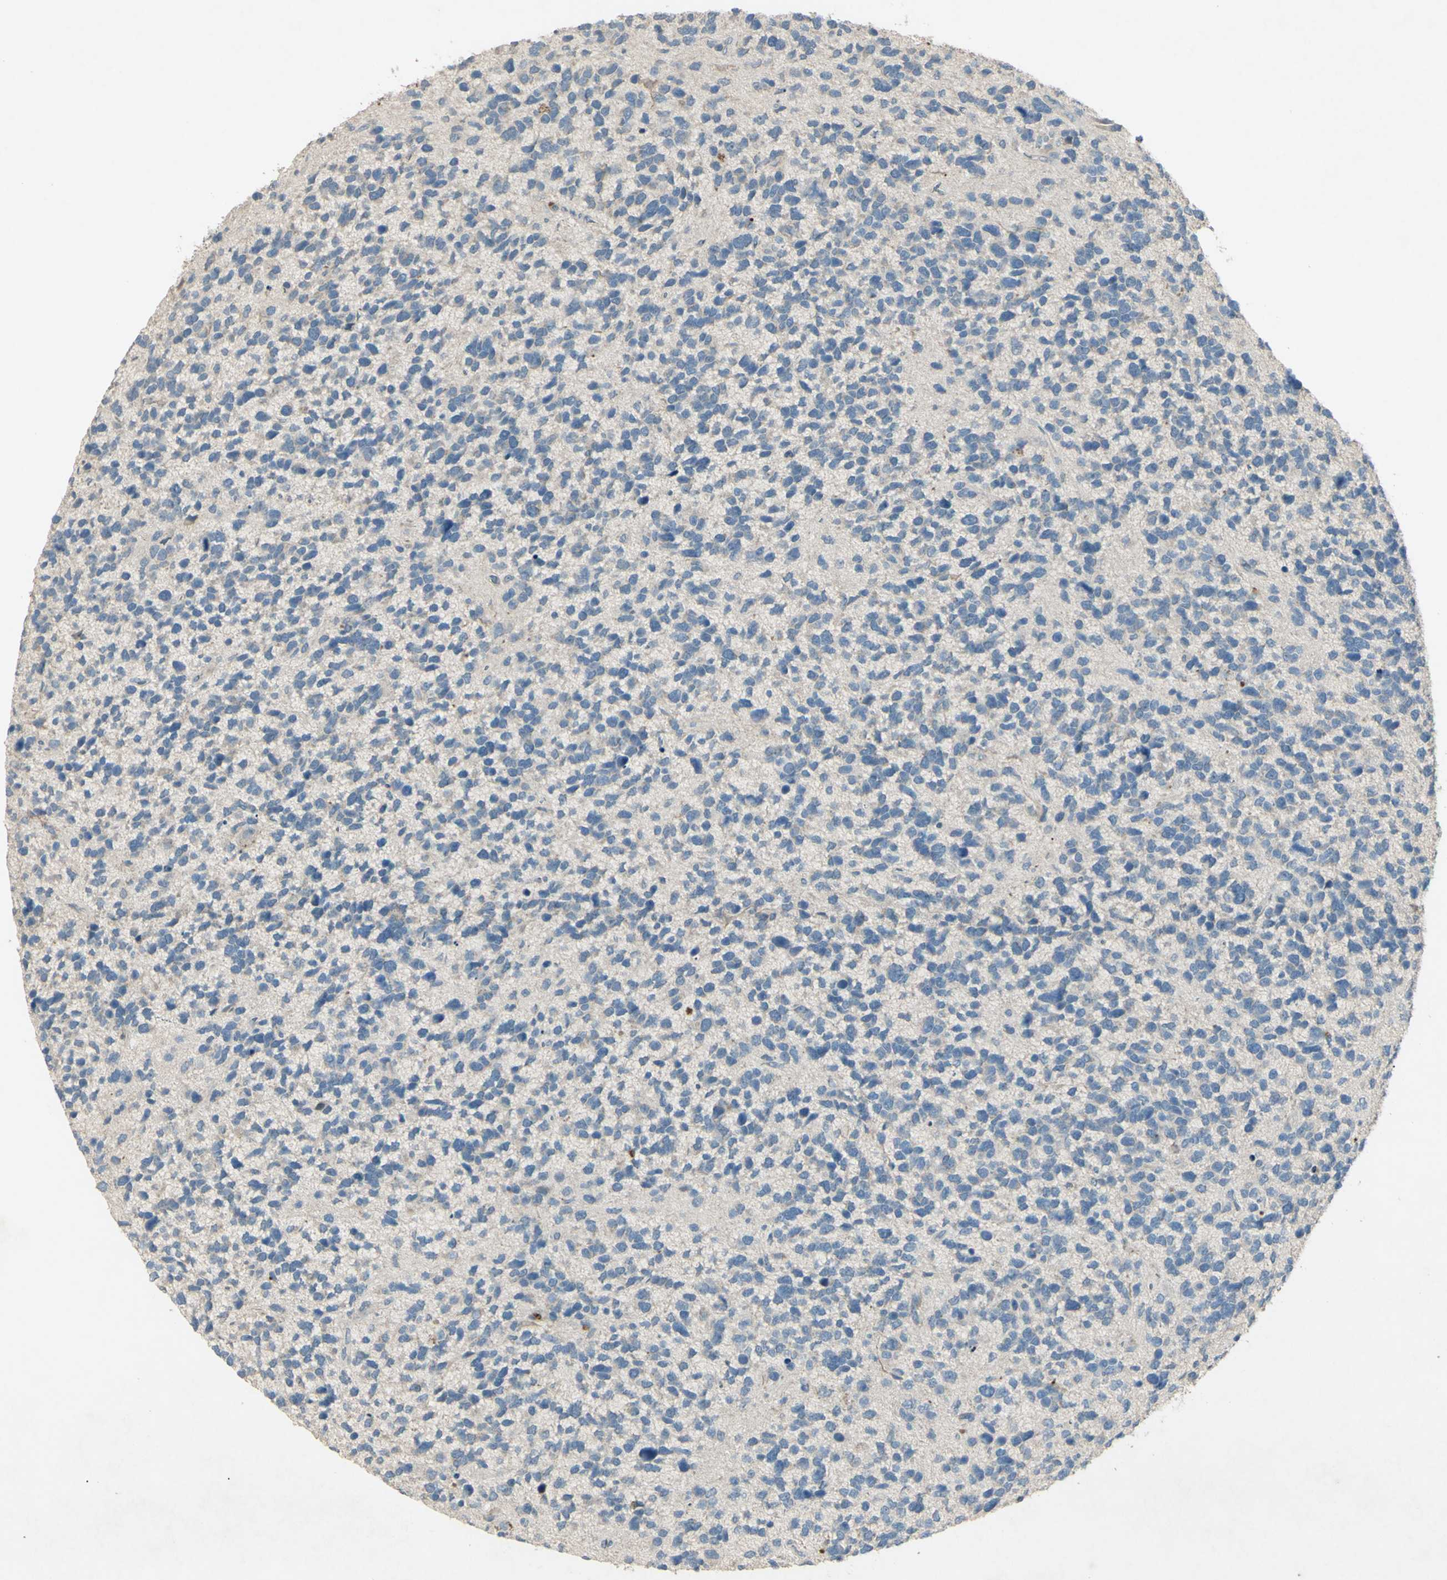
{"staining": {"intensity": "negative", "quantity": "none", "location": "none"}, "tissue": "glioma", "cell_type": "Tumor cells", "image_type": "cancer", "snomed": [{"axis": "morphology", "description": "Glioma, malignant, High grade"}, {"axis": "topography", "description": "Brain"}], "caption": "Histopathology image shows no protein positivity in tumor cells of glioma tissue.", "gene": "TIMM21", "patient": {"sex": "female", "age": 58}}